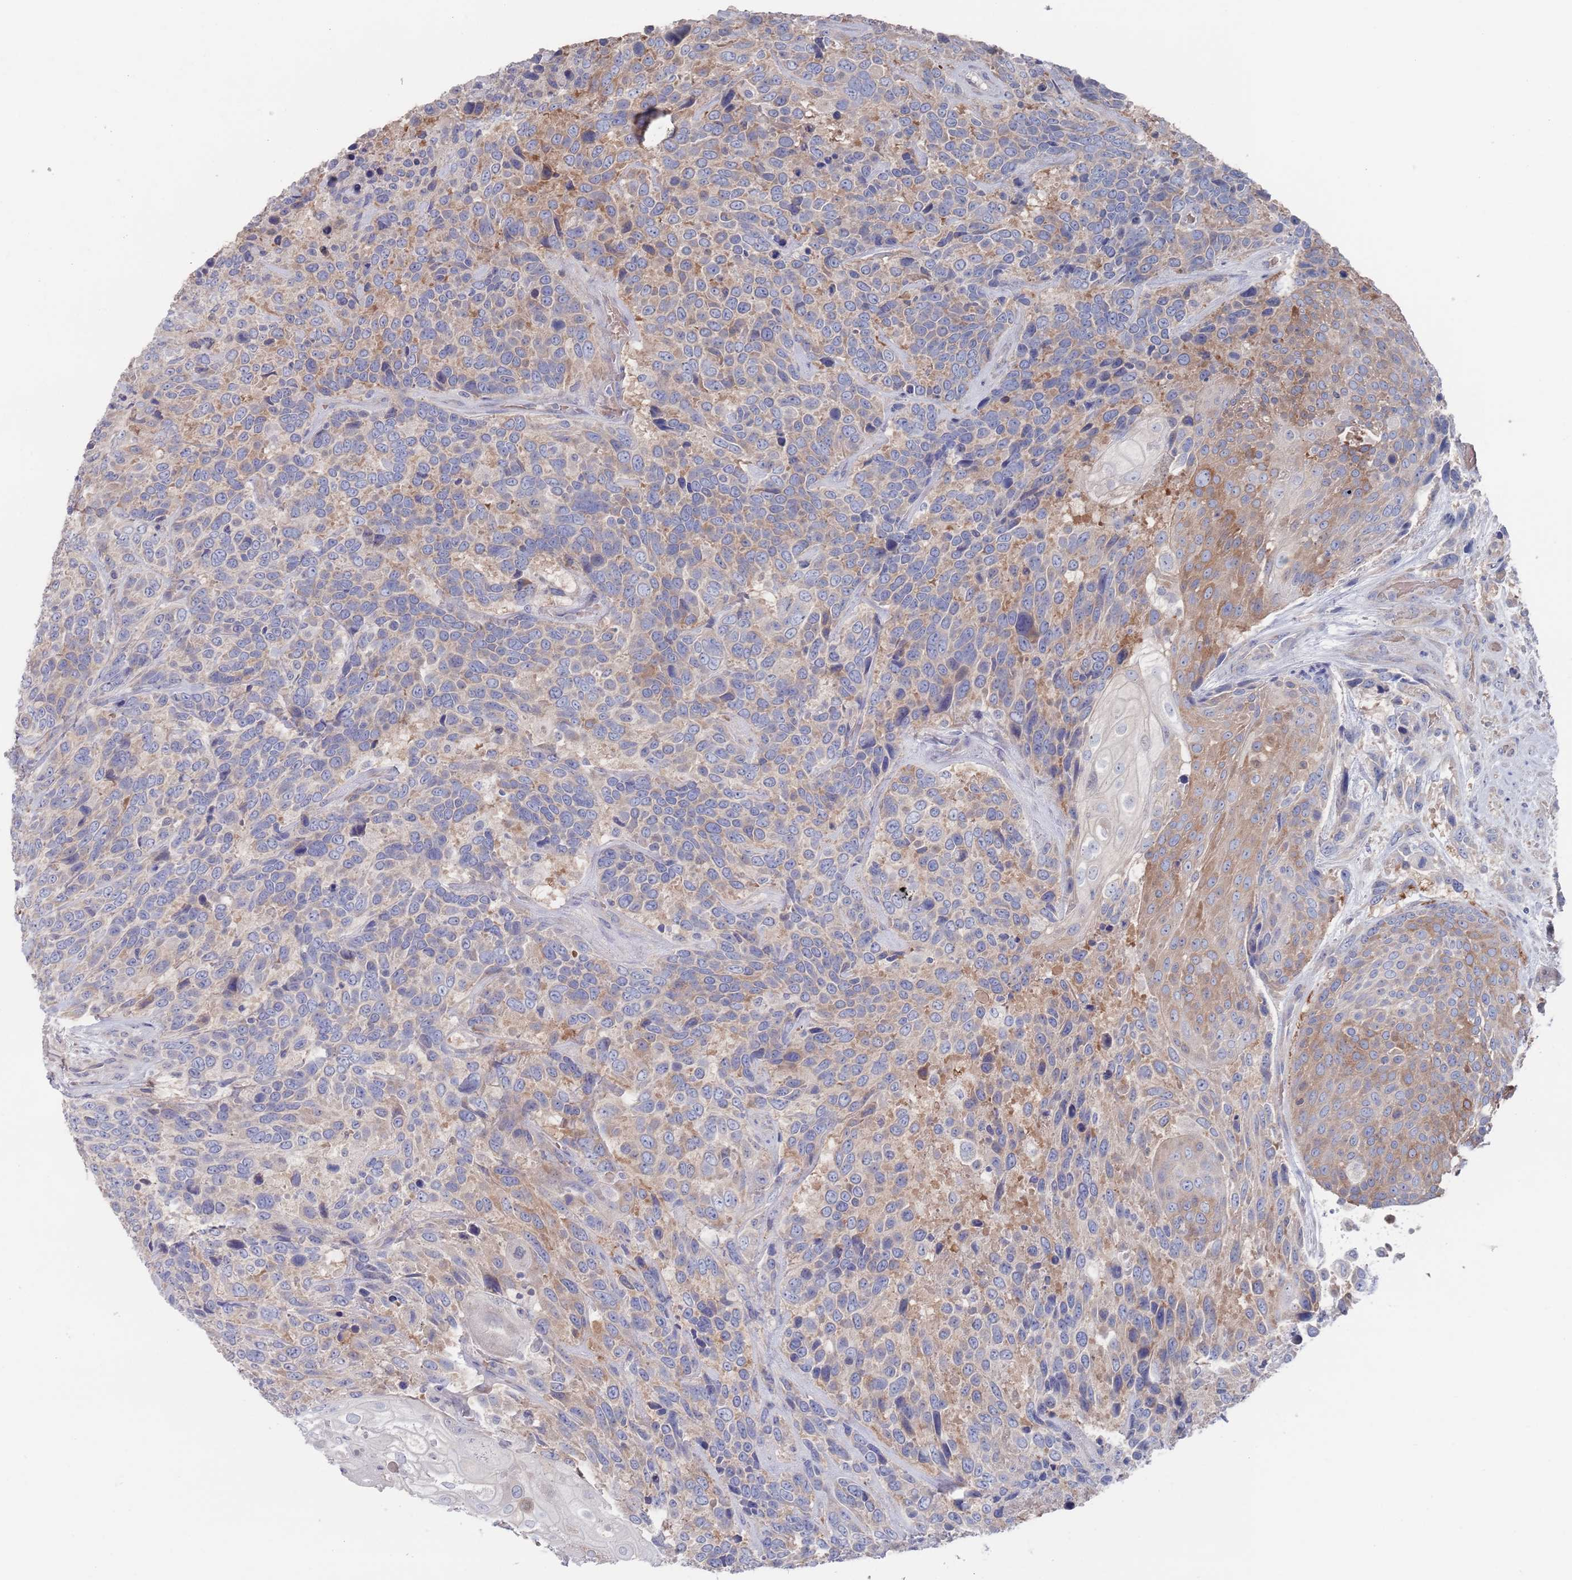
{"staining": {"intensity": "moderate", "quantity": "<25%", "location": "cytoplasmic/membranous"}, "tissue": "urothelial cancer", "cell_type": "Tumor cells", "image_type": "cancer", "snomed": [{"axis": "morphology", "description": "Urothelial carcinoma, High grade"}, {"axis": "topography", "description": "Urinary bladder"}], "caption": "High-grade urothelial carcinoma was stained to show a protein in brown. There is low levels of moderate cytoplasmic/membranous positivity in approximately <25% of tumor cells. (IHC, brightfield microscopy, high magnification).", "gene": "TMCO3", "patient": {"sex": "female", "age": 70}}